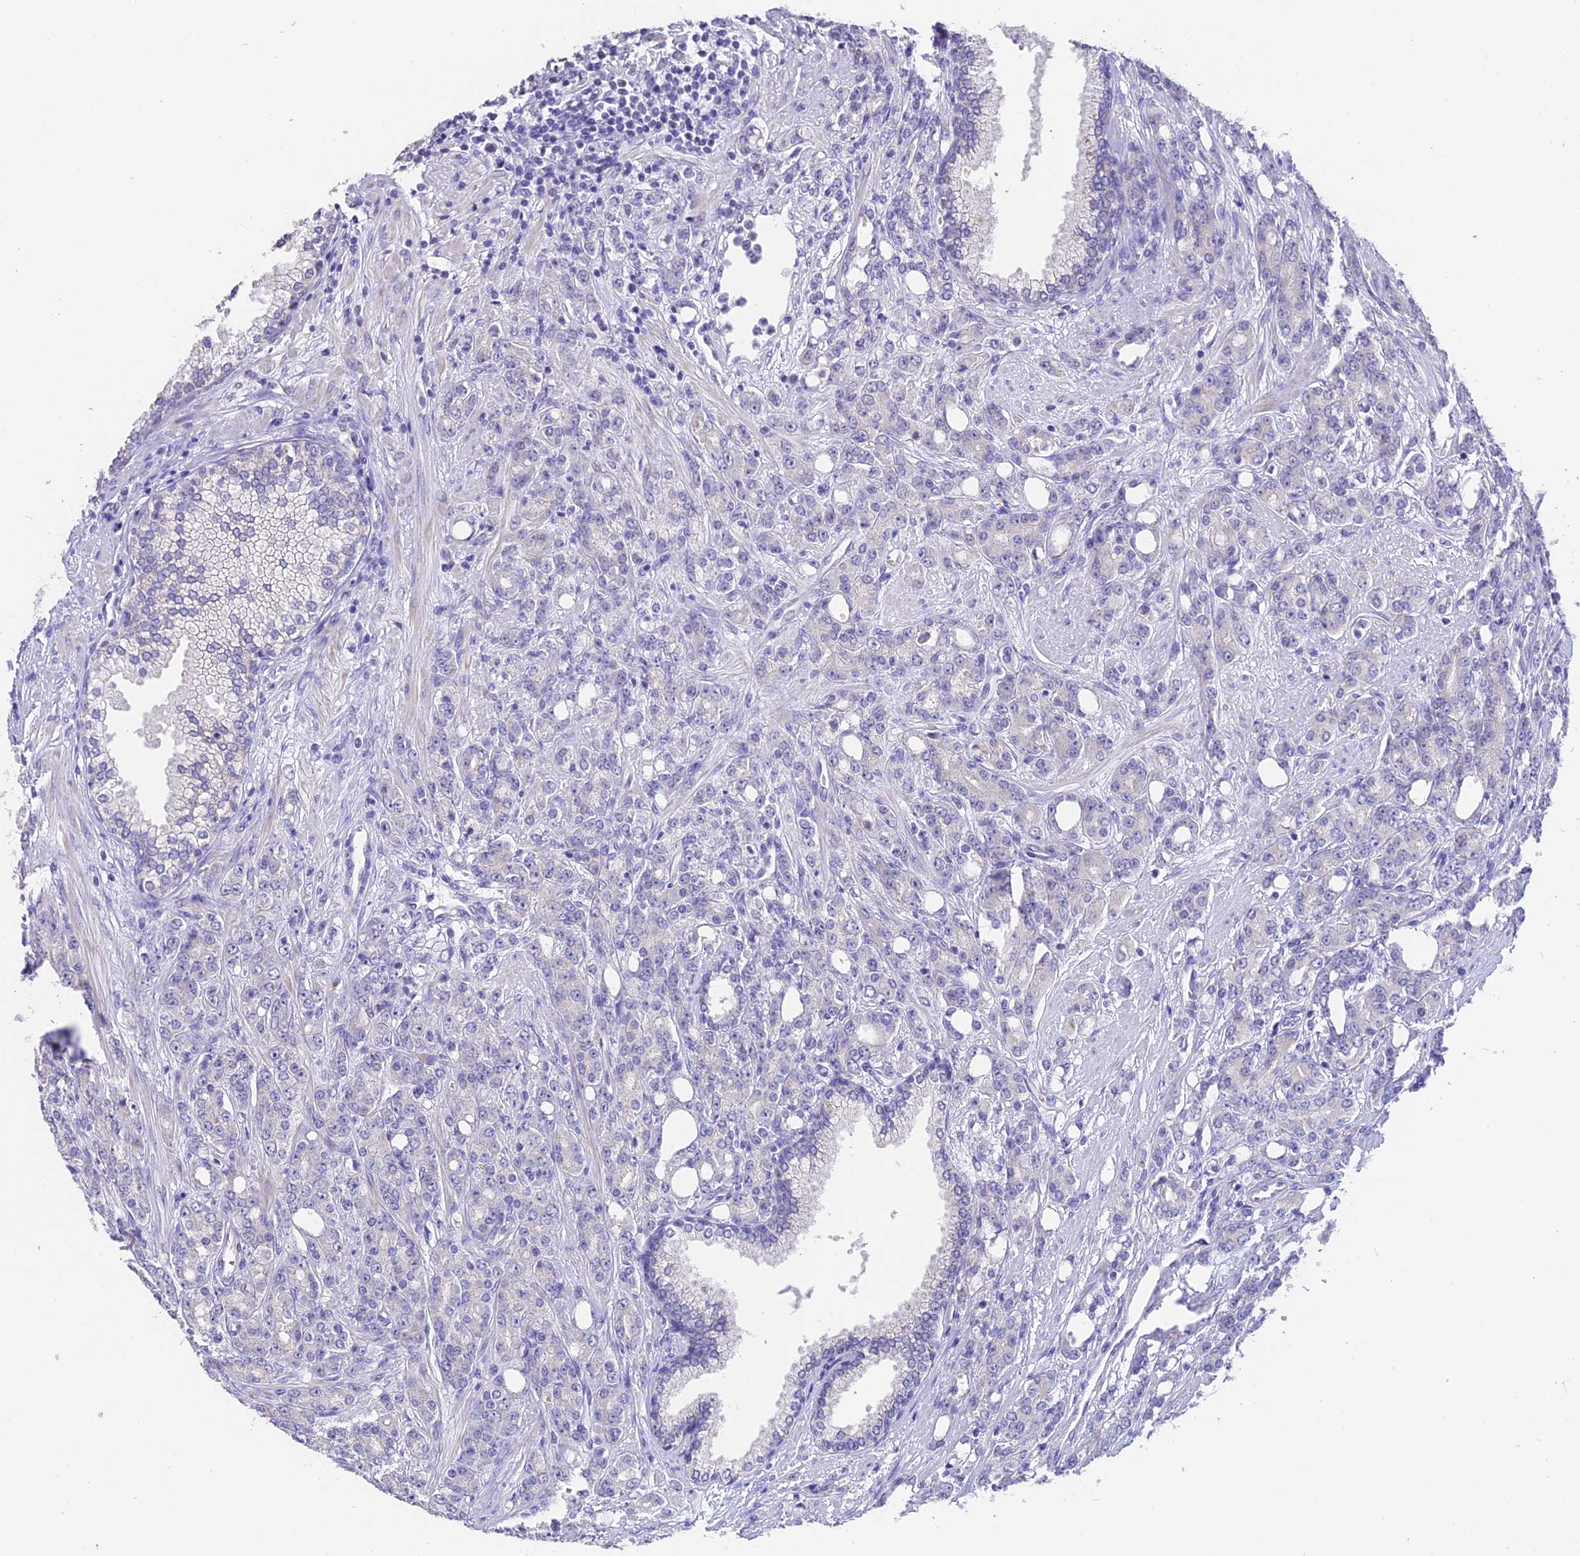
{"staining": {"intensity": "negative", "quantity": "none", "location": "none"}, "tissue": "prostate cancer", "cell_type": "Tumor cells", "image_type": "cancer", "snomed": [{"axis": "morphology", "description": "Adenocarcinoma, High grade"}, {"axis": "topography", "description": "Prostate"}], "caption": "Tumor cells are negative for brown protein staining in prostate cancer.", "gene": "TNNC2", "patient": {"sex": "male", "age": 62}}